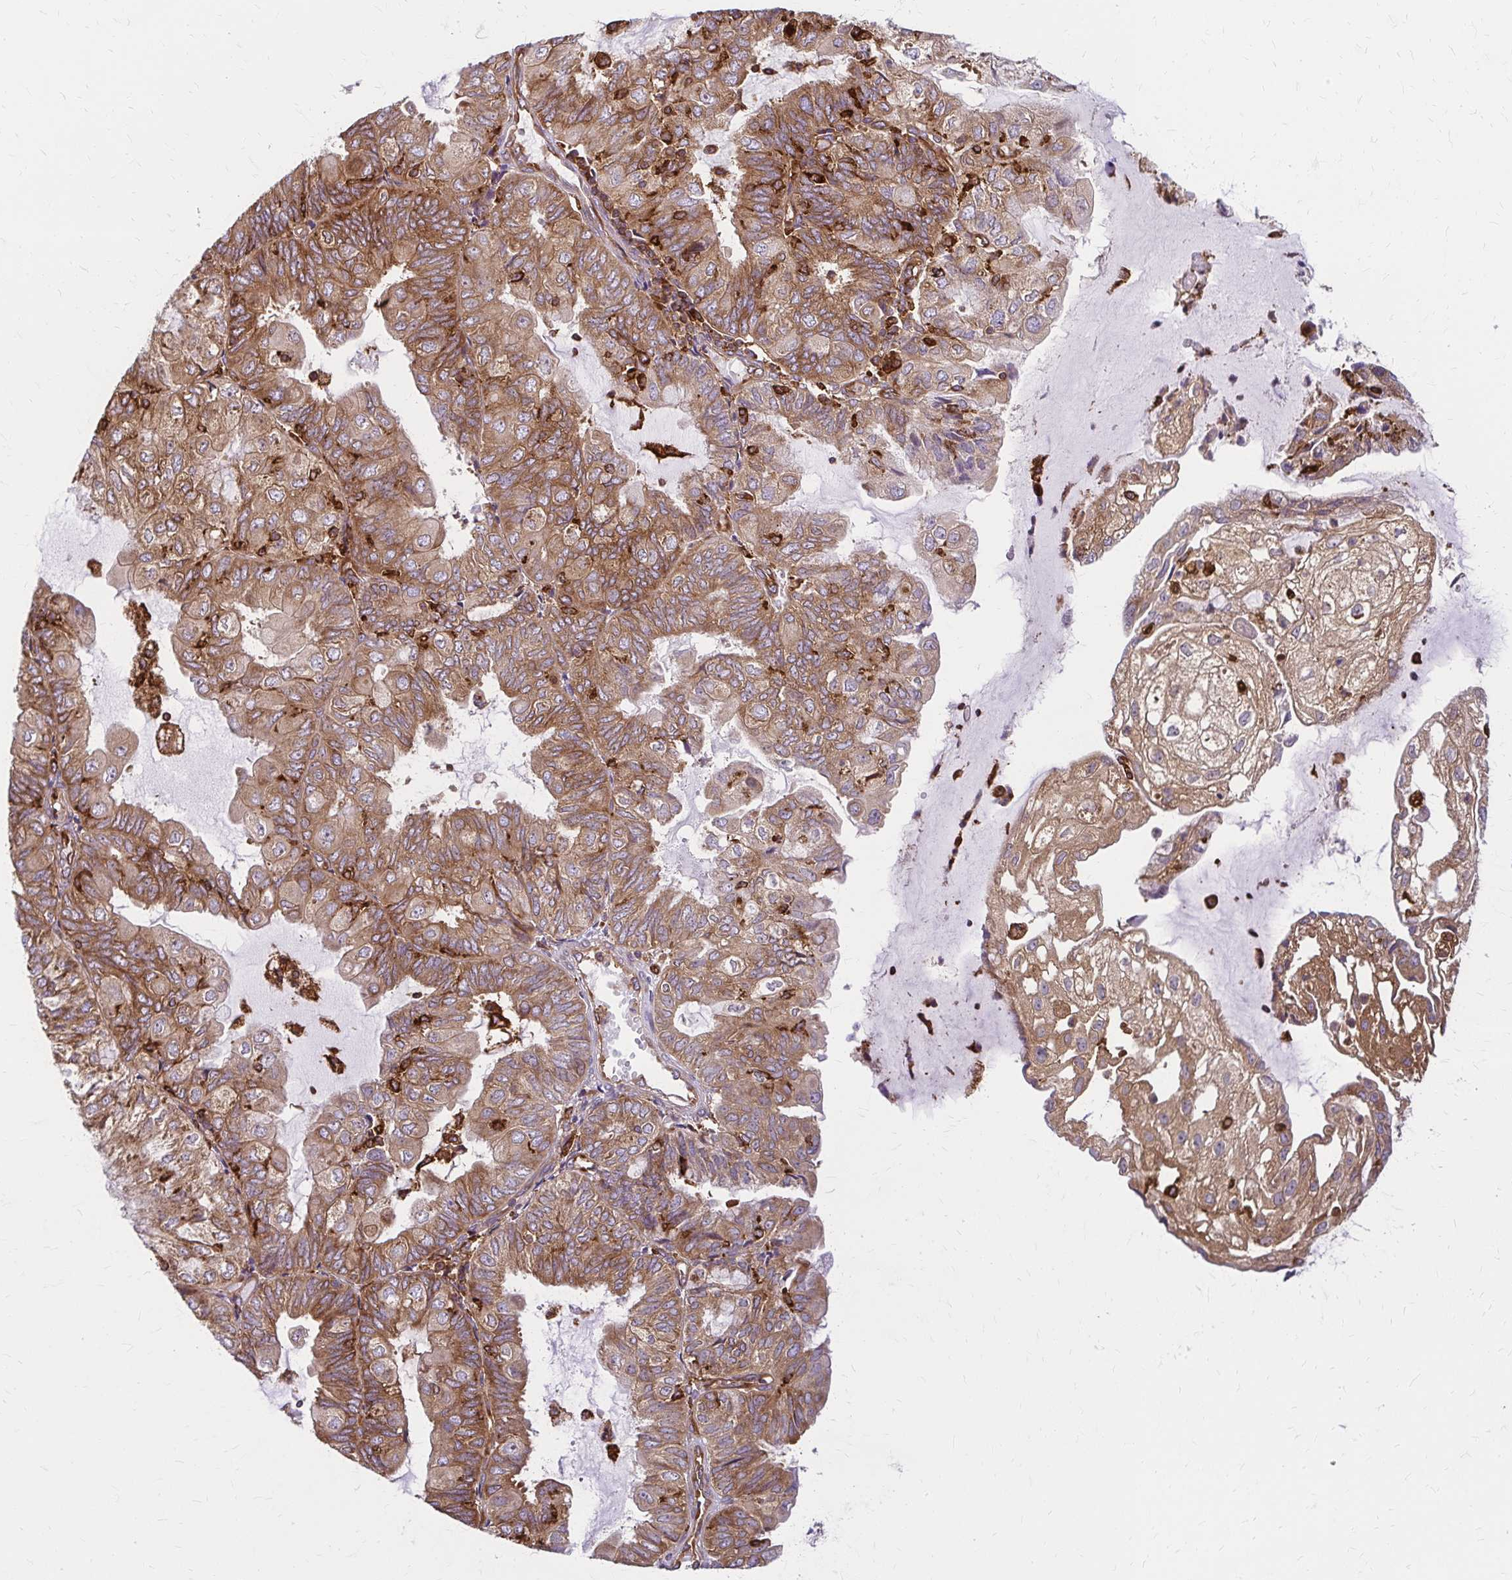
{"staining": {"intensity": "moderate", "quantity": ">75%", "location": "cytoplasmic/membranous"}, "tissue": "endometrial cancer", "cell_type": "Tumor cells", "image_type": "cancer", "snomed": [{"axis": "morphology", "description": "Adenocarcinoma, NOS"}, {"axis": "topography", "description": "Endometrium"}], "caption": "Immunohistochemical staining of human endometrial cancer (adenocarcinoma) demonstrates medium levels of moderate cytoplasmic/membranous protein expression in about >75% of tumor cells.", "gene": "WASF2", "patient": {"sex": "female", "age": 81}}